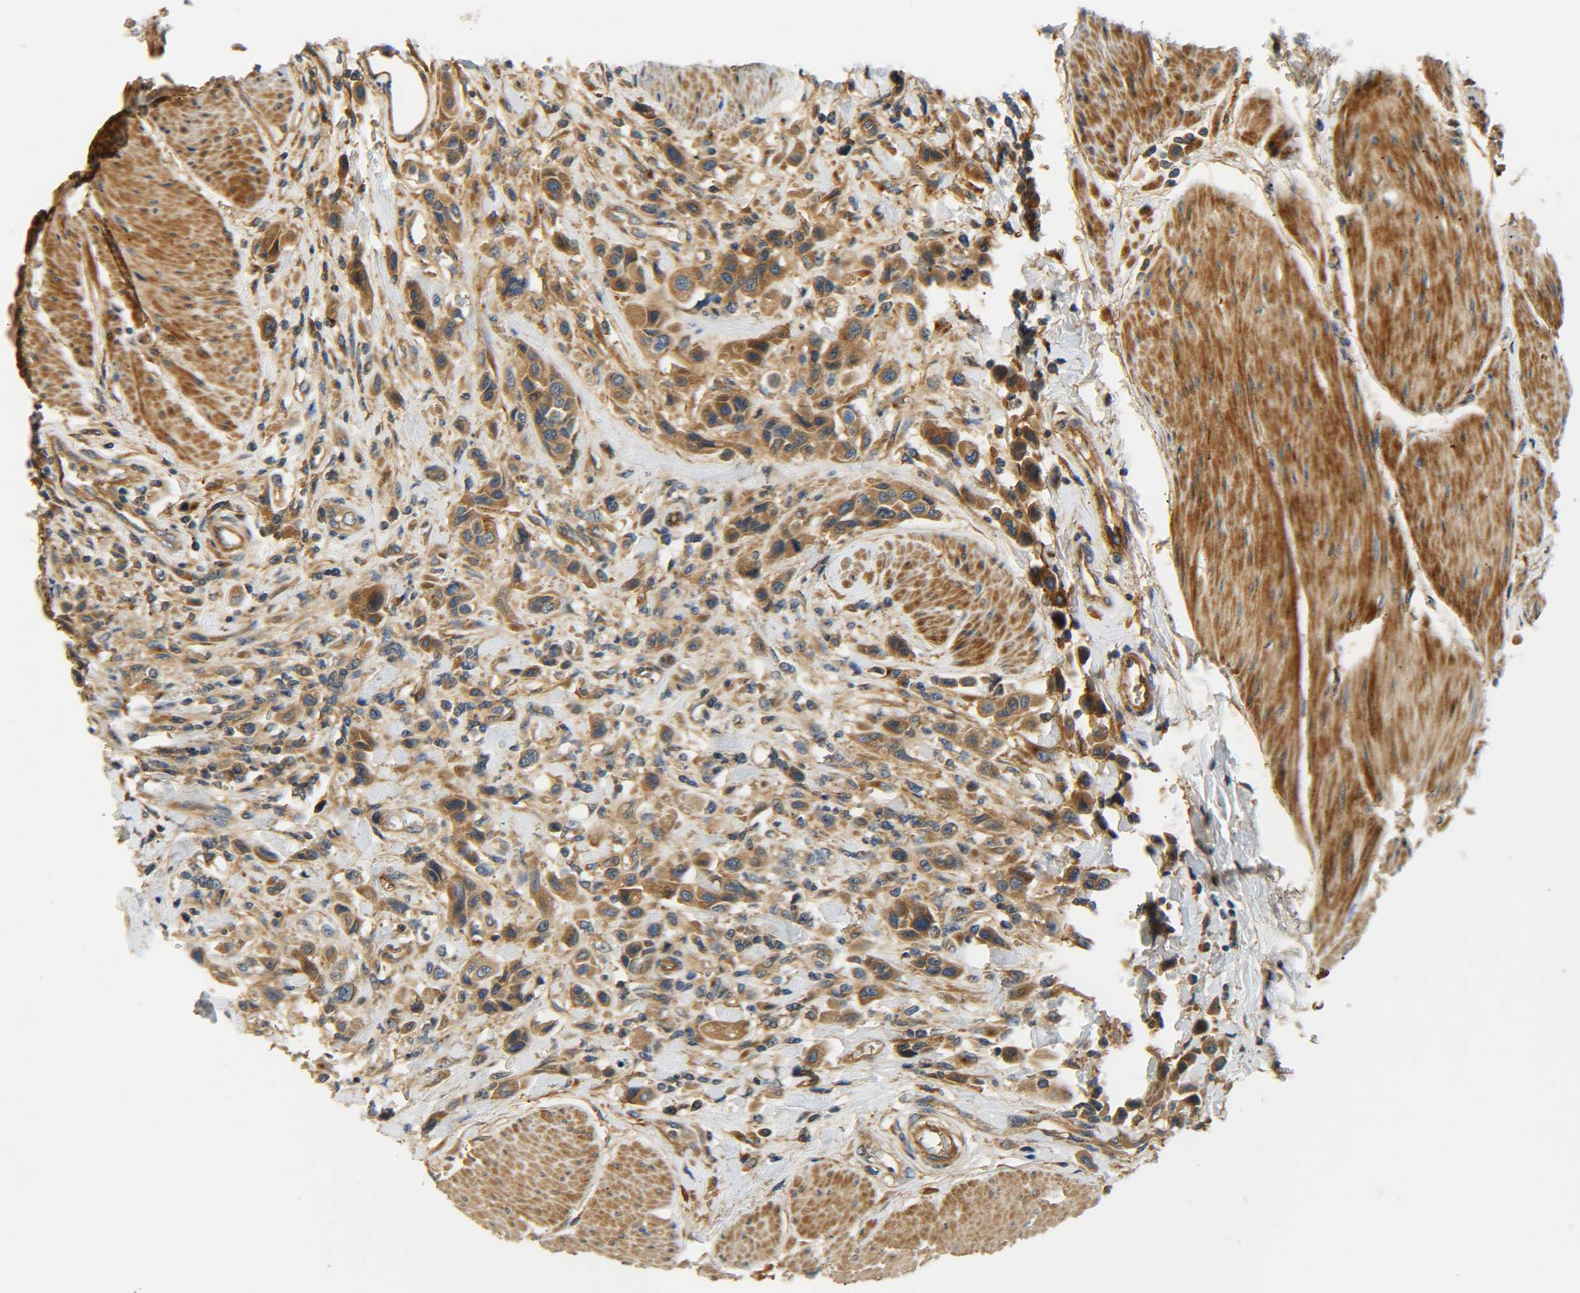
{"staining": {"intensity": "moderate", "quantity": ">75%", "location": "cytoplasmic/membranous"}, "tissue": "urothelial cancer", "cell_type": "Tumor cells", "image_type": "cancer", "snomed": [{"axis": "morphology", "description": "Urothelial carcinoma, High grade"}, {"axis": "topography", "description": "Urinary bladder"}], "caption": "Immunohistochemical staining of high-grade urothelial carcinoma reveals moderate cytoplasmic/membranous protein expression in approximately >75% of tumor cells. (Brightfield microscopy of DAB IHC at high magnification).", "gene": "LRCH3", "patient": {"sex": "male", "age": 50}}